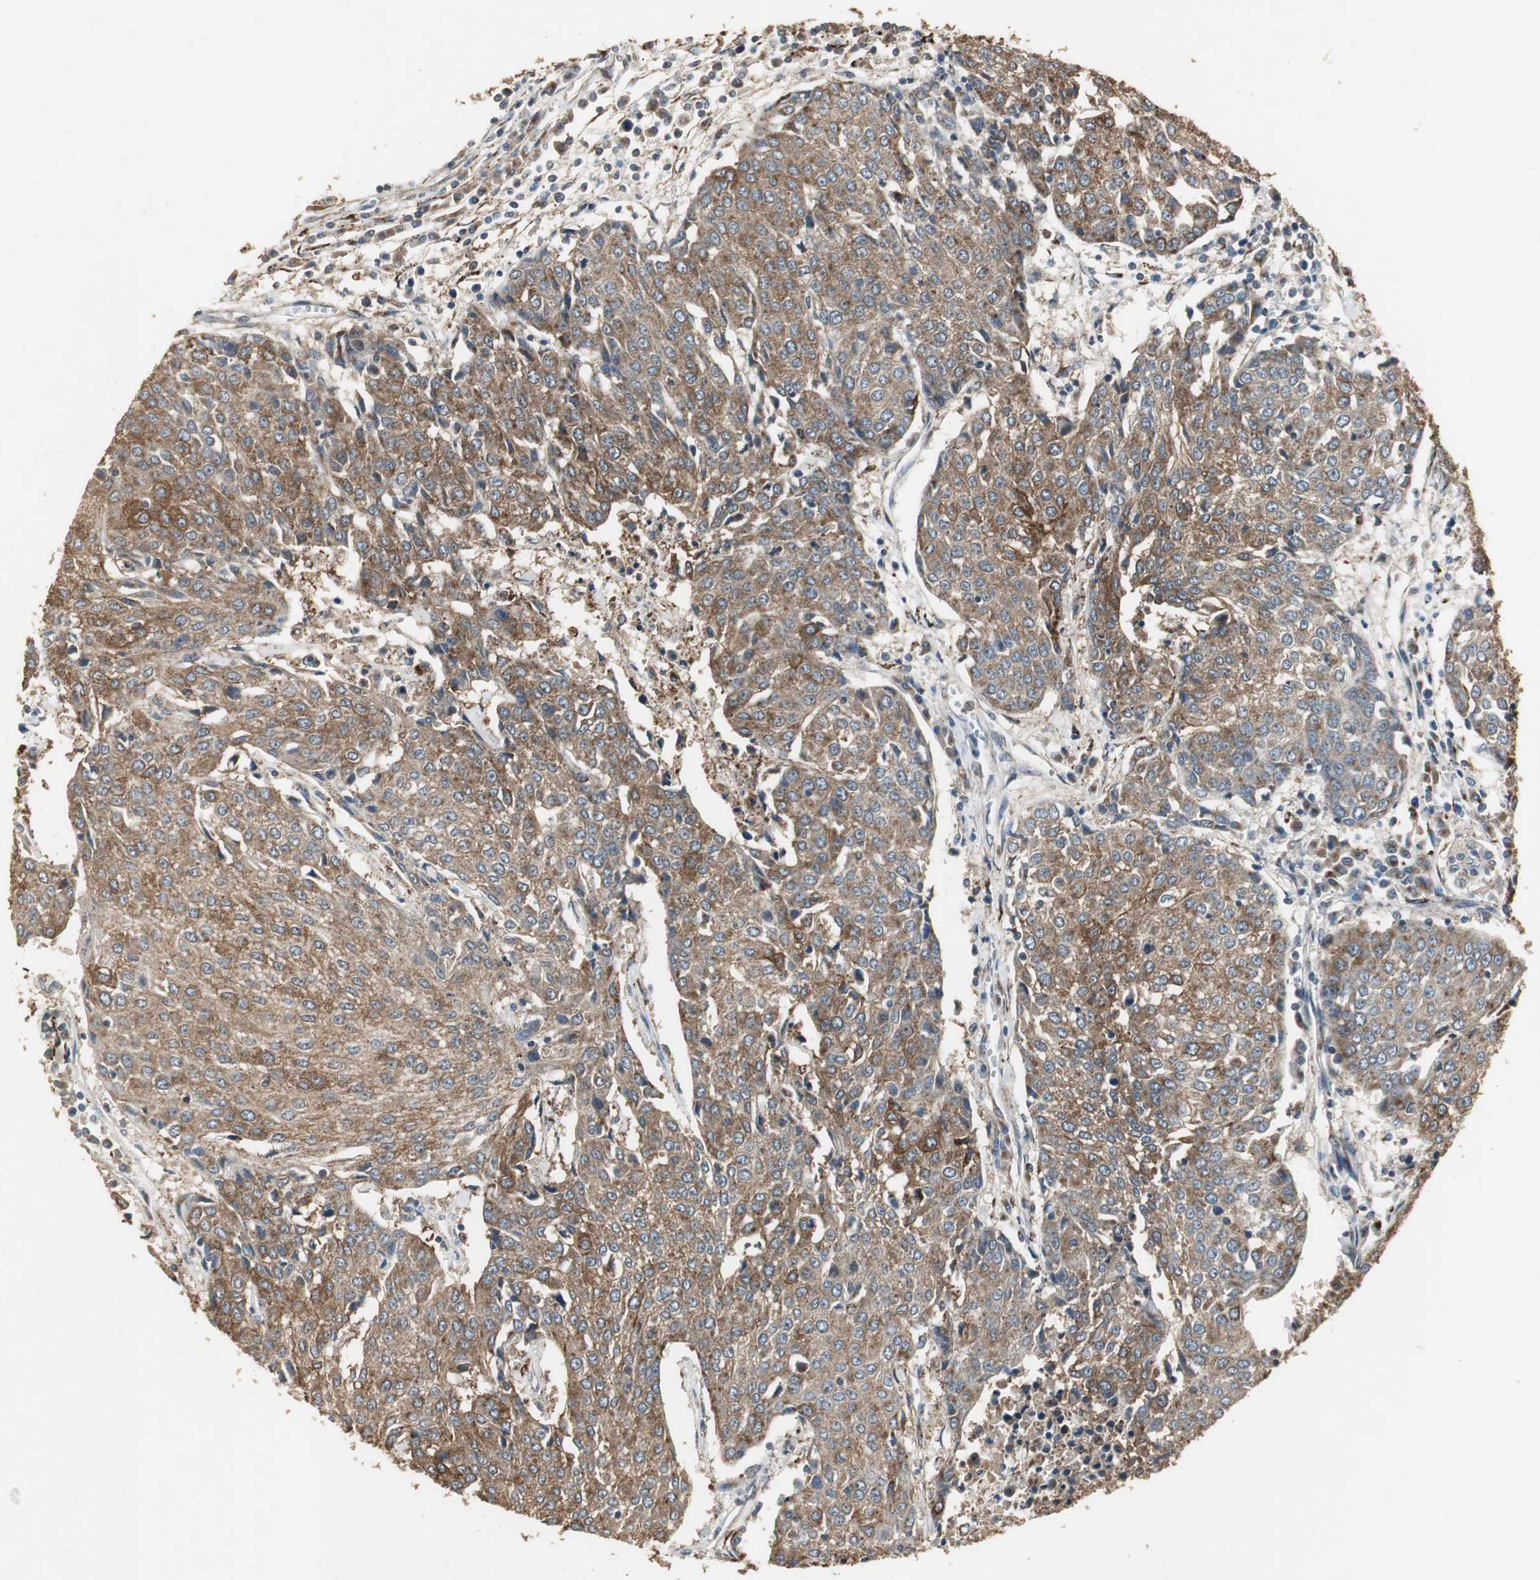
{"staining": {"intensity": "moderate", "quantity": ">75%", "location": "cytoplasmic/membranous"}, "tissue": "urothelial cancer", "cell_type": "Tumor cells", "image_type": "cancer", "snomed": [{"axis": "morphology", "description": "Urothelial carcinoma, High grade"}, {"axis": "topography", "description": "Urinary bladder"}], "caption": "Urothelial cancer stained with a protein marker exhibits moderate staining in tumor cells.", "gene": "JTB", "patient": {"sex": "female", "age": 85}}